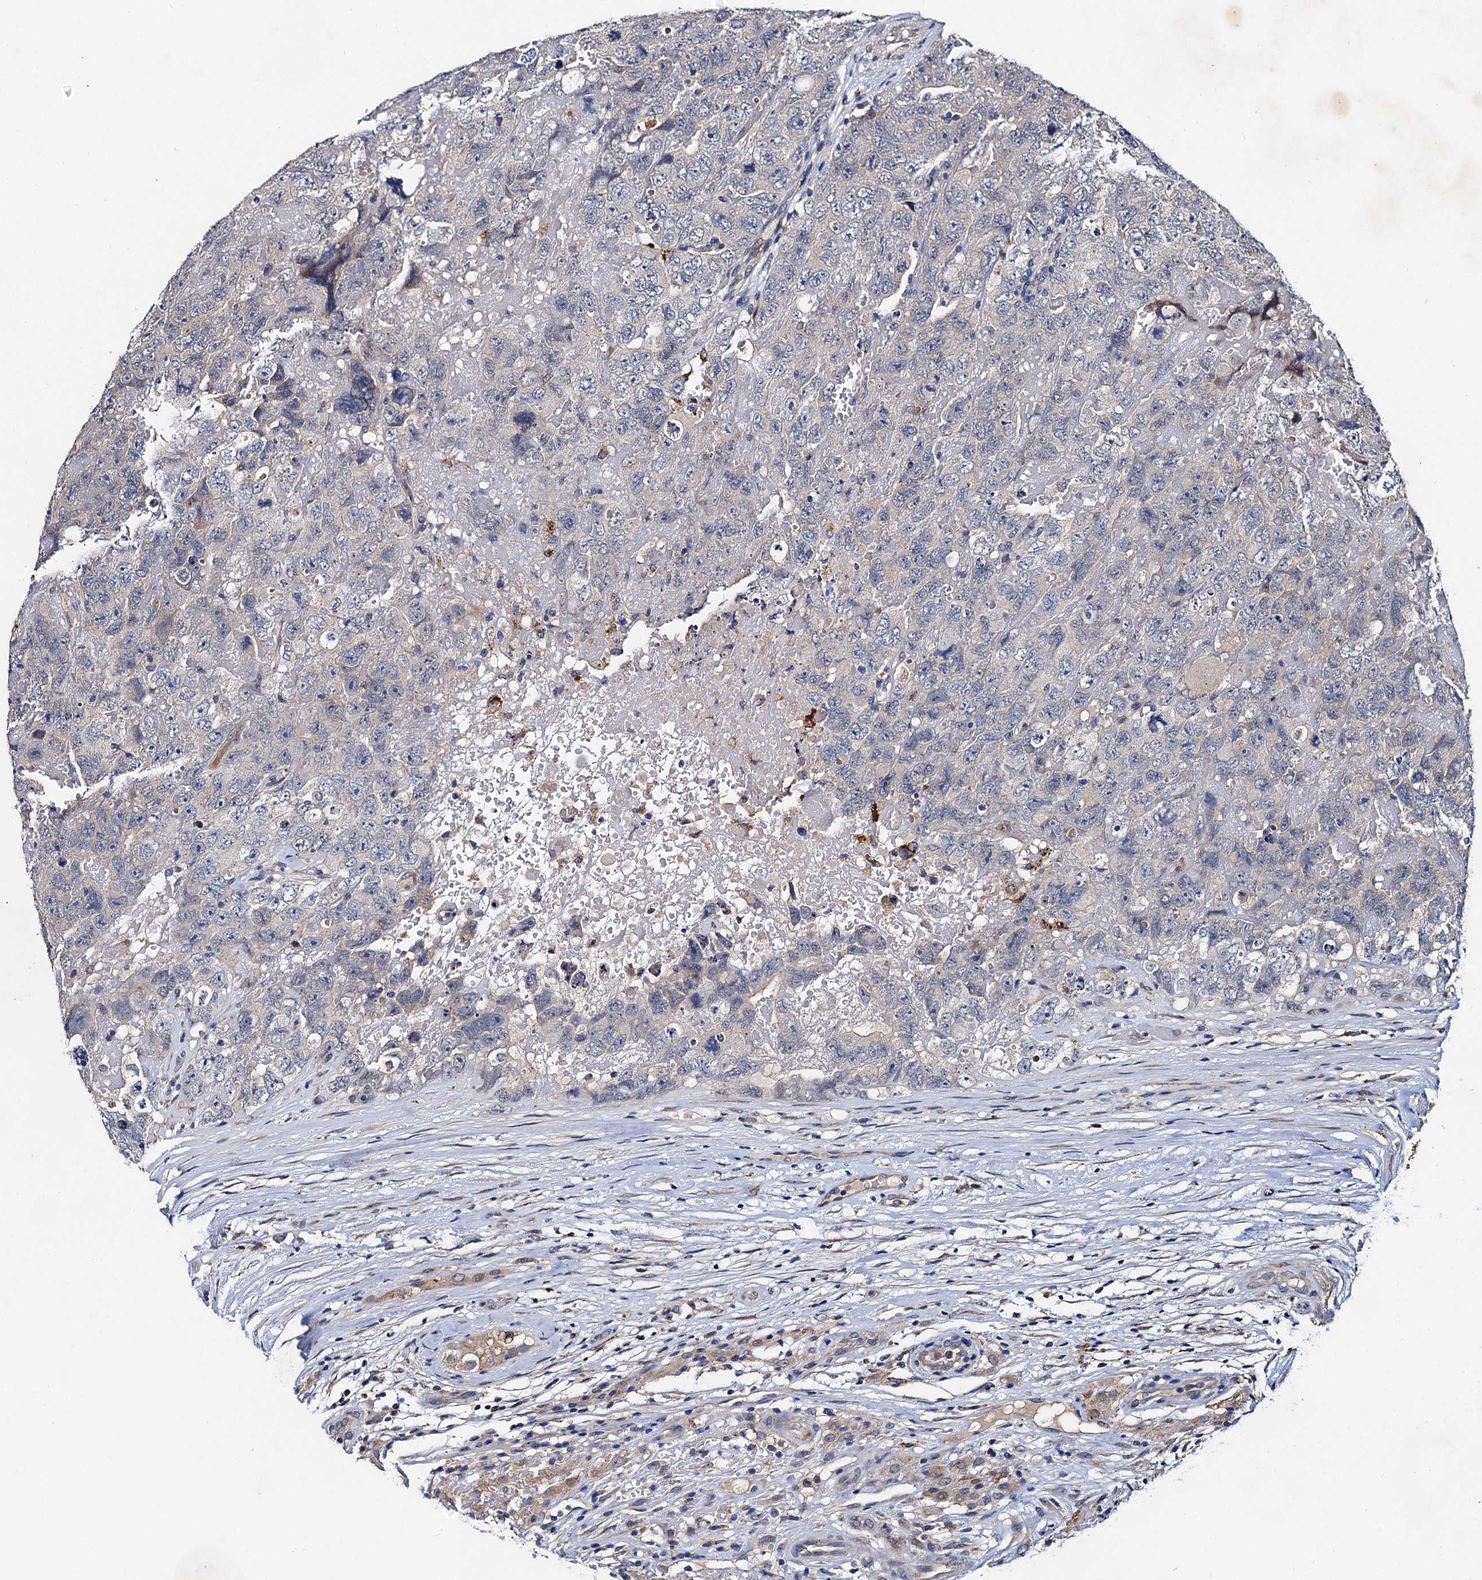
{"staining": {"intensity": "negative", "quantity": "none", "location": "none"}, "tissue": "testis cancer", "cell_type": "Tumor cells", "image_type": "cancer", "snomed": [{"axis": "morphology", "description": "Carcinoma, Embryonal, NOS"}, {"axis": "topography", "description": "Testis"}], "caption": "Tumor cells are negative for protein expression in human testis cancer.", "gene": "TMEM39B", "patient": {"sex": "male", "age": 45}}